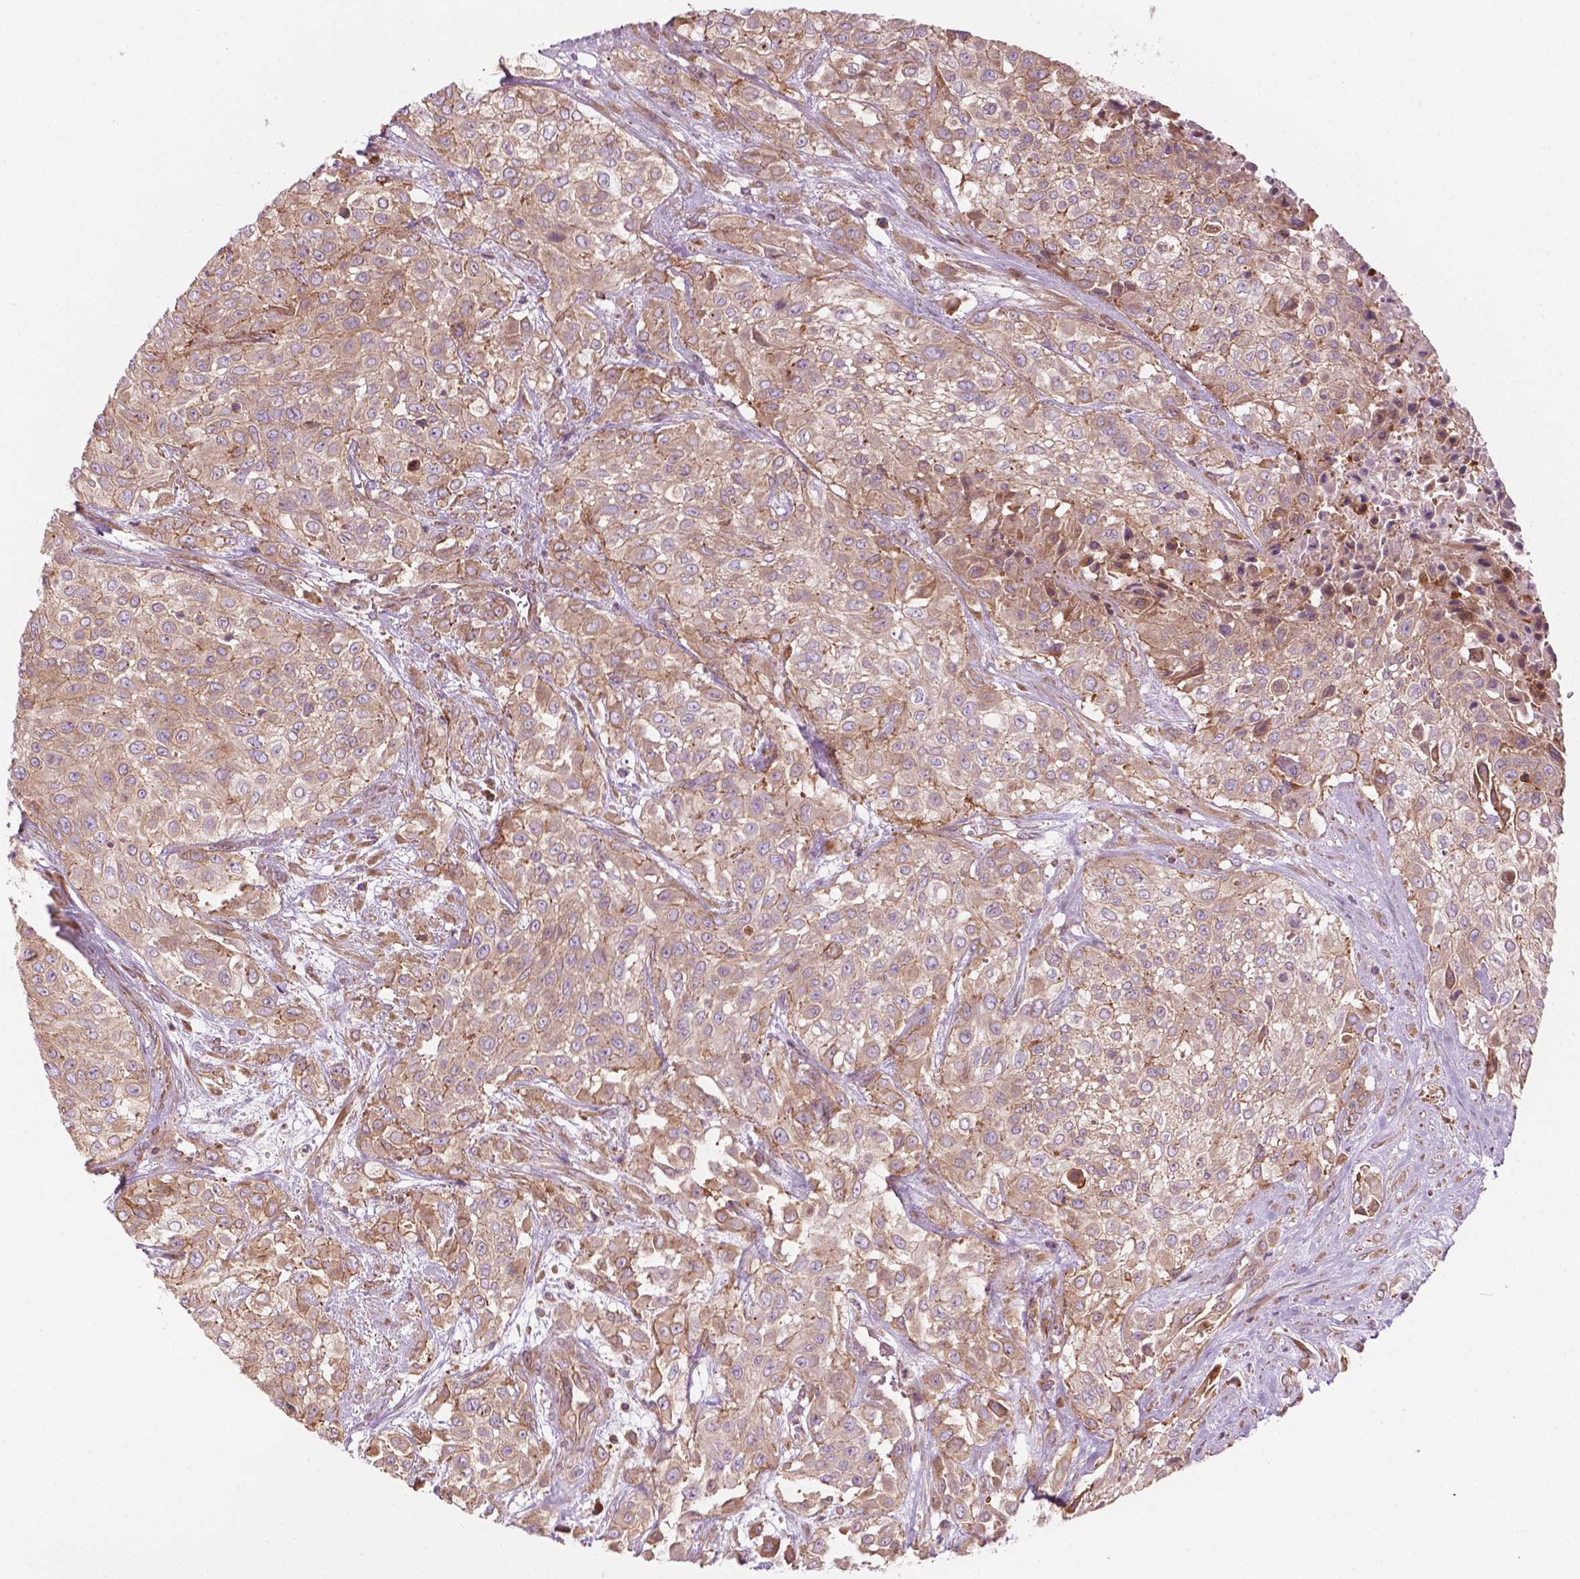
{"staining": {"intensity": "moderate", "quantity": "25%-75%", "location": "cytoplasmic/membranous"}, "tissue": "urothelial cancer", "cell_type": "Tumor cells", "image_type": "cancer", "snomed": [{"axis": "morphology", "description": "Urothelial carcinoma, High grade"}, {"axis": "topography", "description": "Urinary bladder"}], "caption": "Urothelial carcinoma (high-grade) tissue shows moderate cytoplasmic/membranous positivity in about 25%-75% of tumor cells", "gene": "SURF4", "patient": {"sex": "male", "age": 57}}